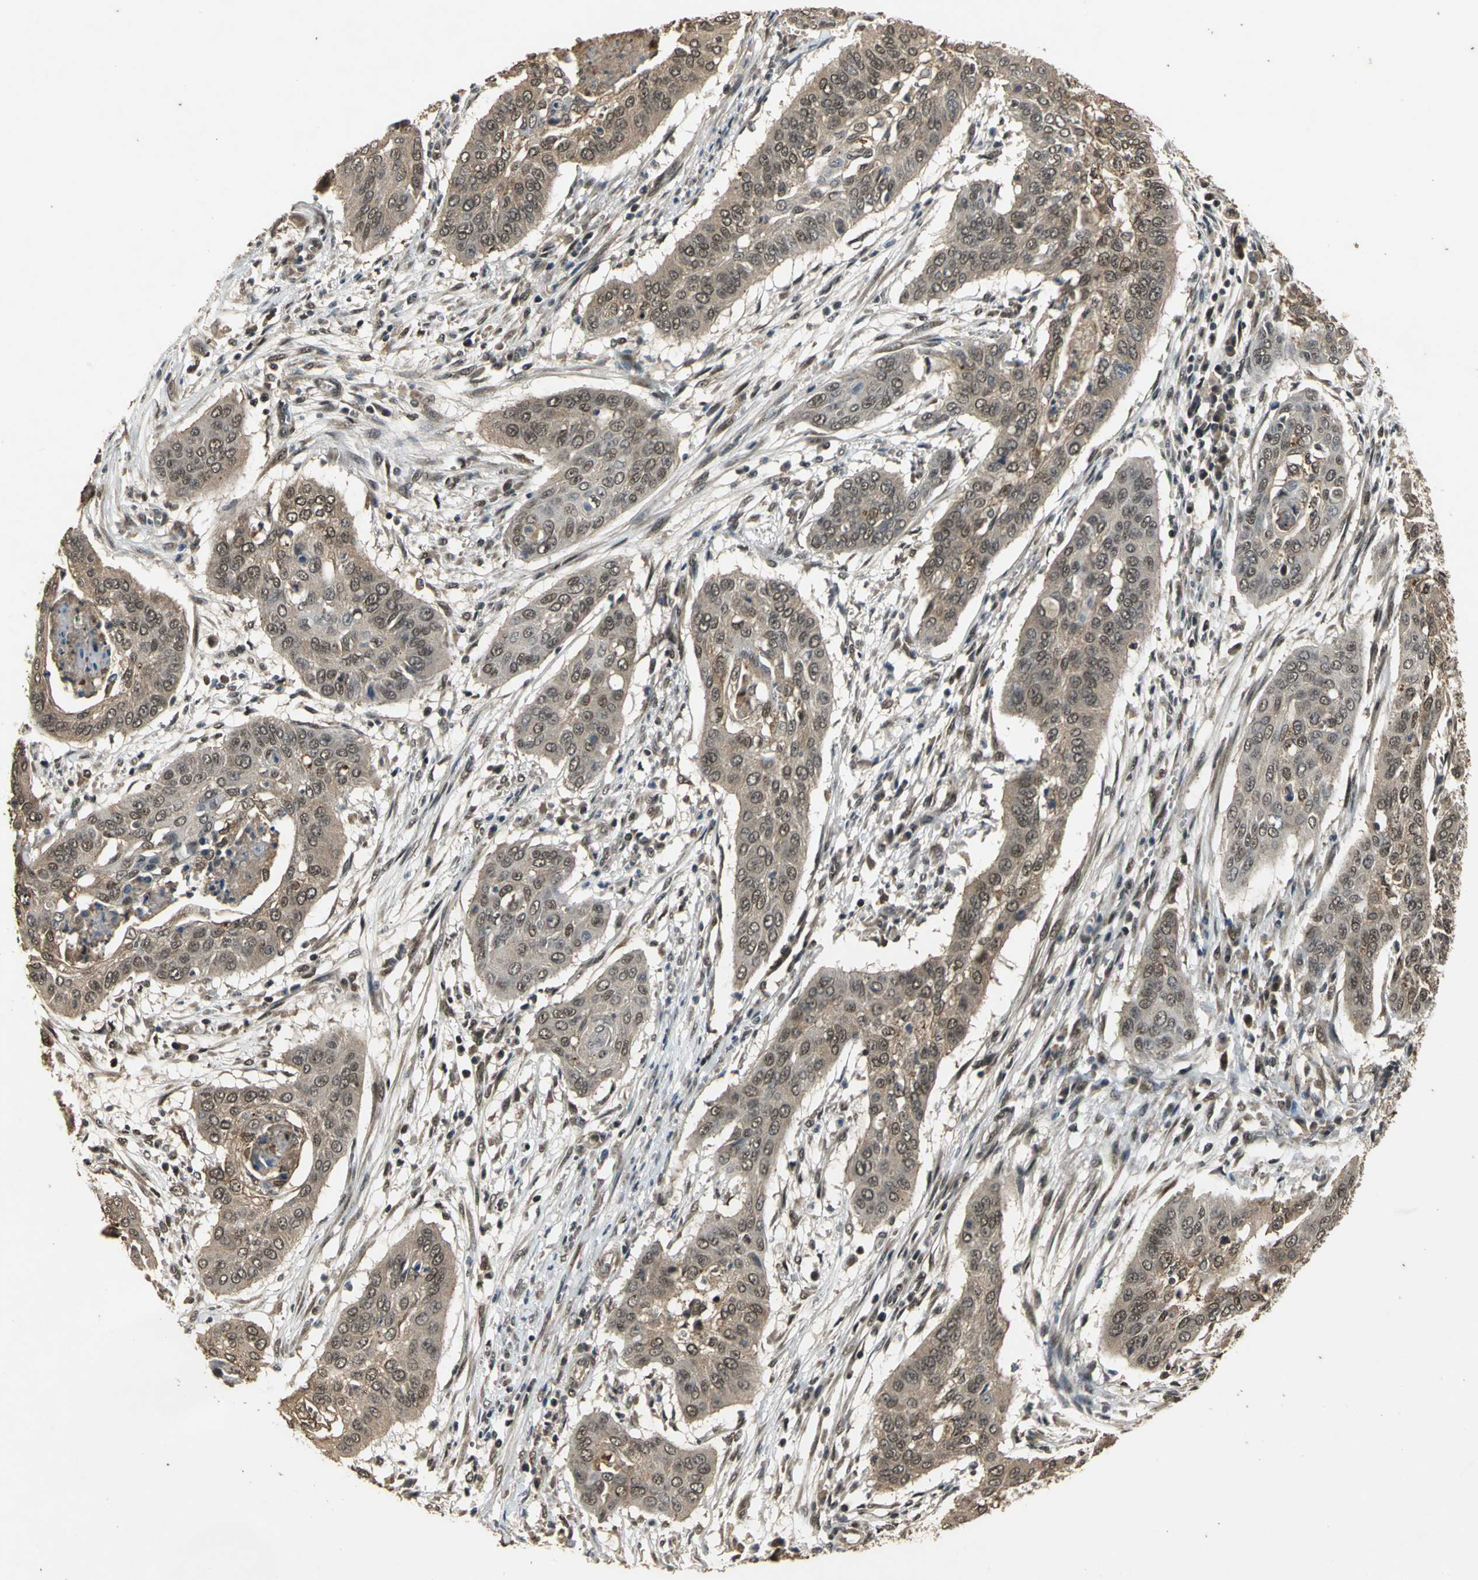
{"staining": {"intensity": "moderate", "quantity": "25%-75%", "location": "cytoplasmic/membranous"}, "tissue": "cervical cancer", "cell_type": "Tumor cells", "image_type": "cancer", "snomed": [{"axis": "morphology", "description": "Squamous cell carcinoma, NOS"}, {"axis": "topography", "description": "Cervix"}], "caption": "Protein expression analysis of human squamous cell carcinoma (cervical) reveals moderate cytoplasmic/membranous expression in approximately 25%-75% of tumor cells. (brown staining indicates protein expression, while blue staining denotes nuclei).", "gene": "NOTCH3", "patient": {"sex": "female", "age": 39}}